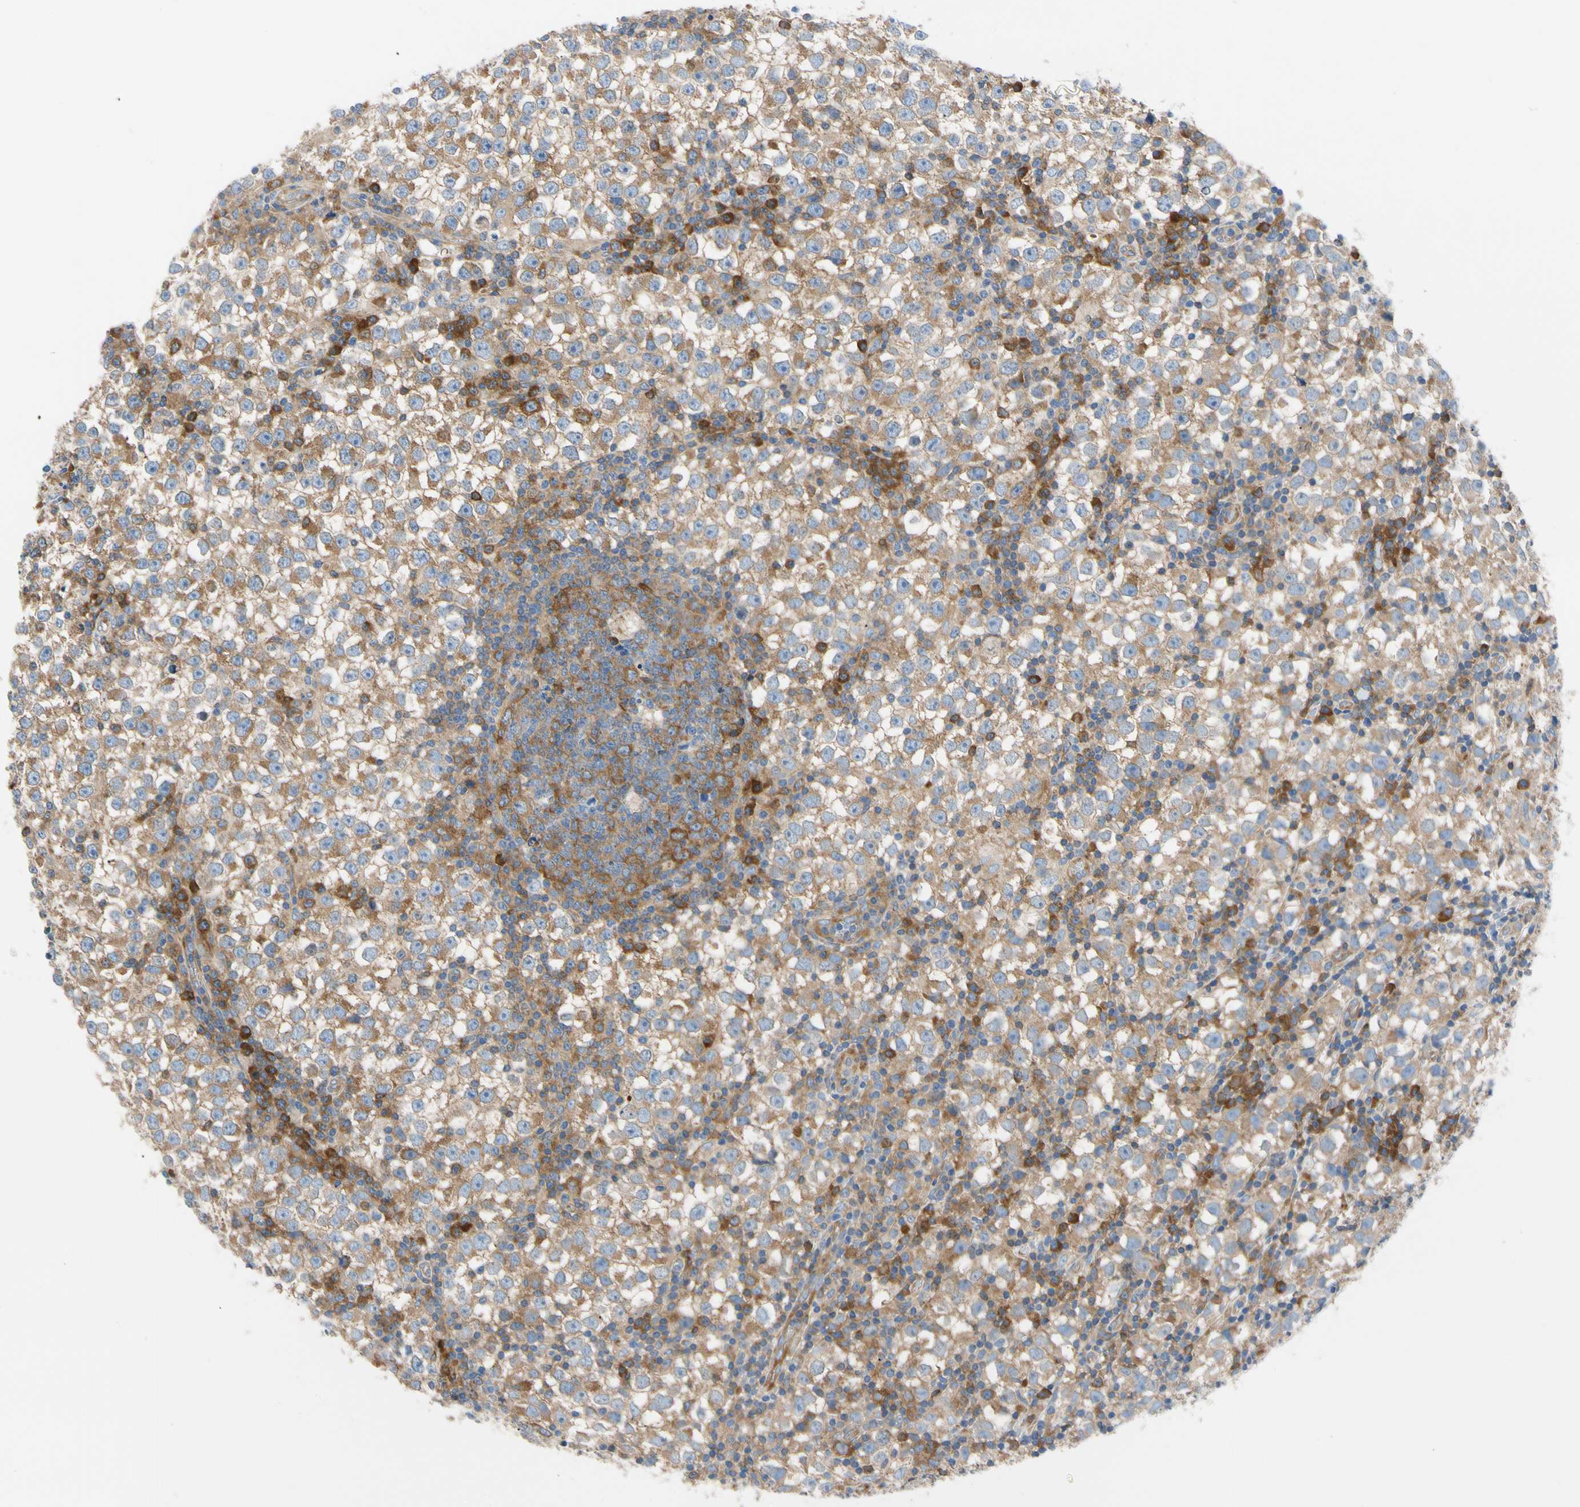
{"staining": {"intensity": "moderate", "quantity": ">75%", "location": "cytoplasmic/membranous"}, "tissue": "testis cancer", "cell_type": "Tumor cells", "image_type": "cancer", "snomed": [{"axis": "morphology", "description": "Seminoma, NOS"}, {"axis": "topography", "description": "Testis"}], "caption": "Tumor cells demonstrate medium levels of moderate cytoplasmic/membranous positivity in approximately >75% of cells in human testis cancer (seminoma).", "gene": "GPHN", "patient": {"sex": "male", "age": 65}}